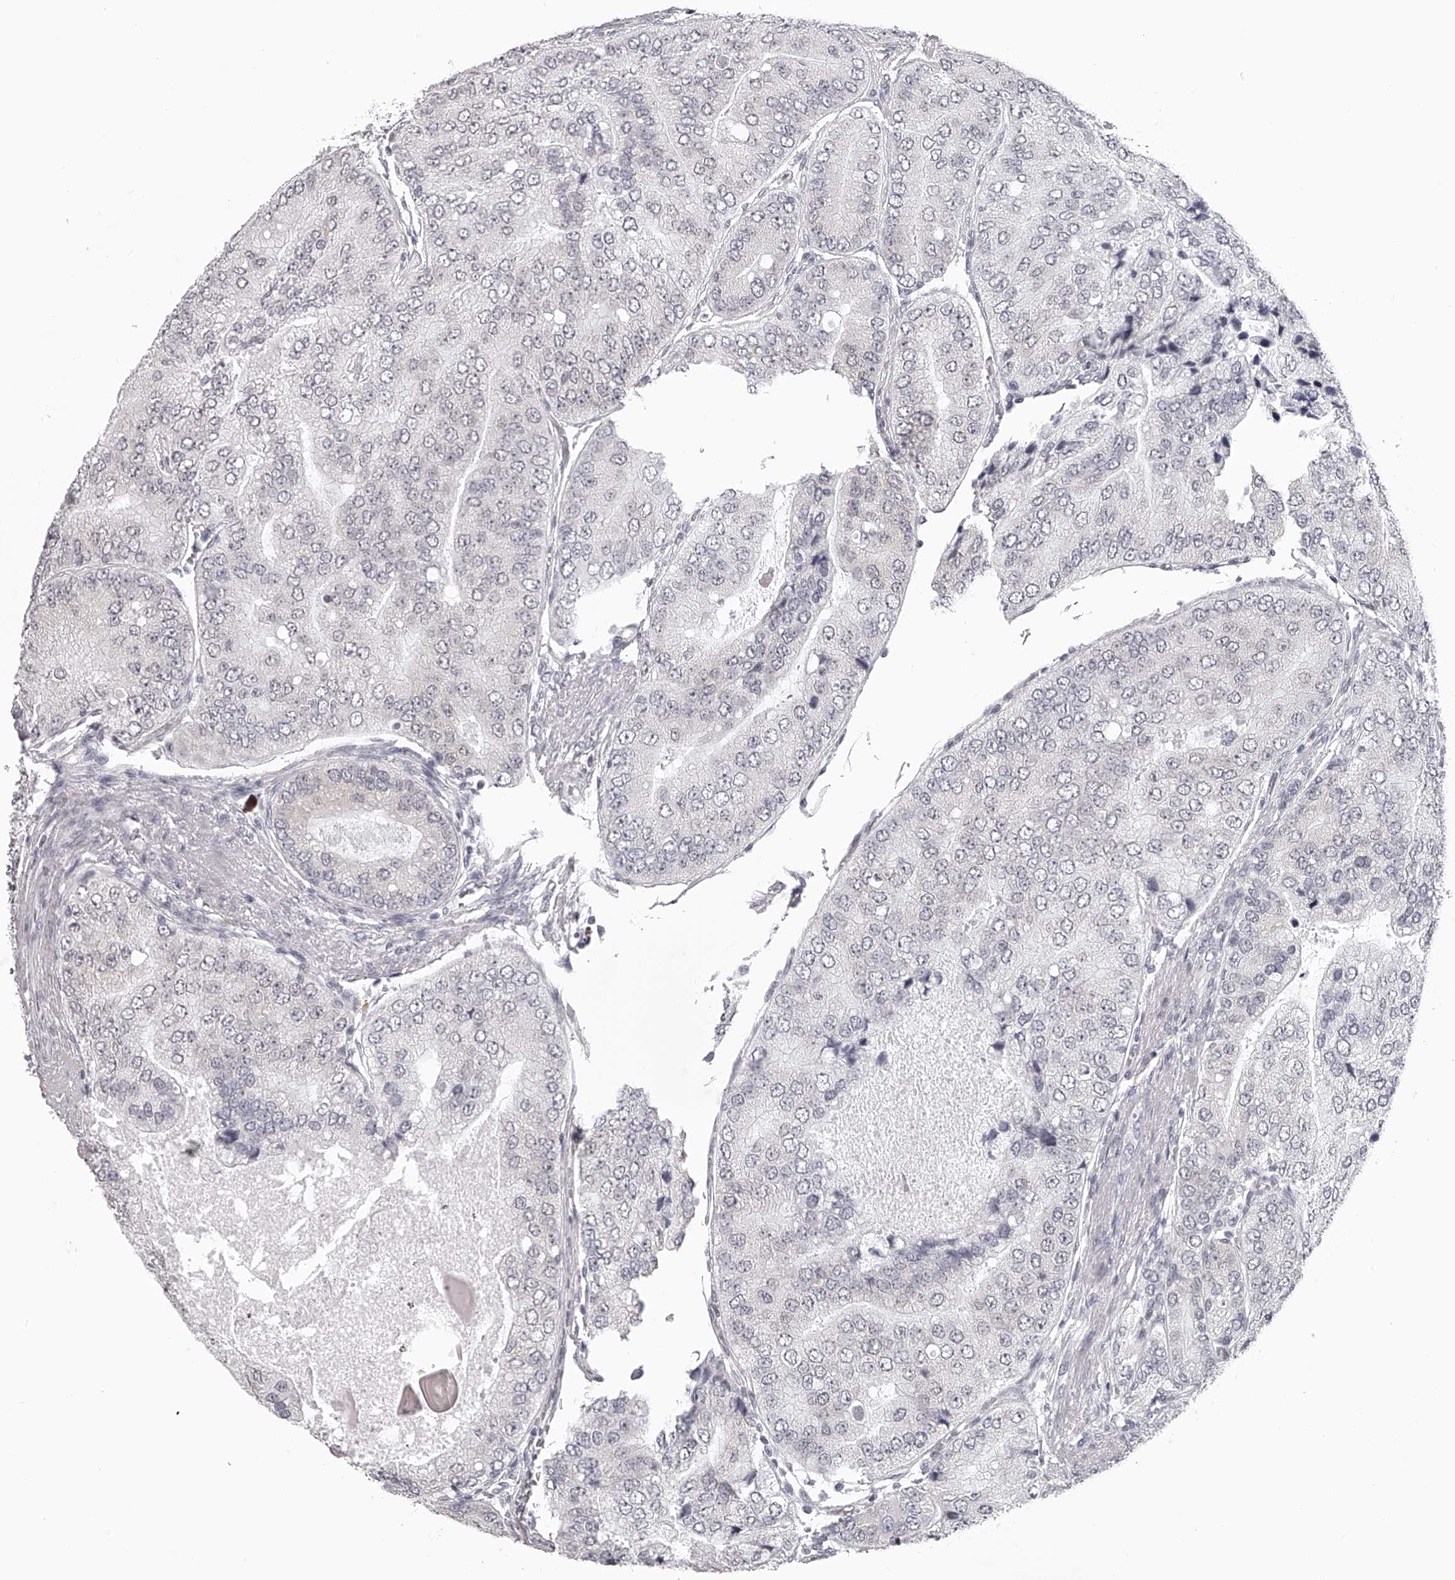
{"staining": {"intensity": "negative", "quantity": "none", "location": "none"}, "tissue": "prostate cancer", "cell_type": "Tumor cells", "image_type": "cancer", "snomed": [{"axis": "morphology", "description": "Adenocarcinoma, High grade"}, {"axis": "topography", "description": "Prostate"}], "caption": "Immunohistochemistry photomicrograph of neoplastic tissue: prostate cancer (adenocarcinoma (high-grade)) stained with DAB (3,3'-diaminobenzidine) displays no significant protein positivity in tumor cells.", "gene": "SEC11C", "patient": {"sex": "male", "age": 70}}